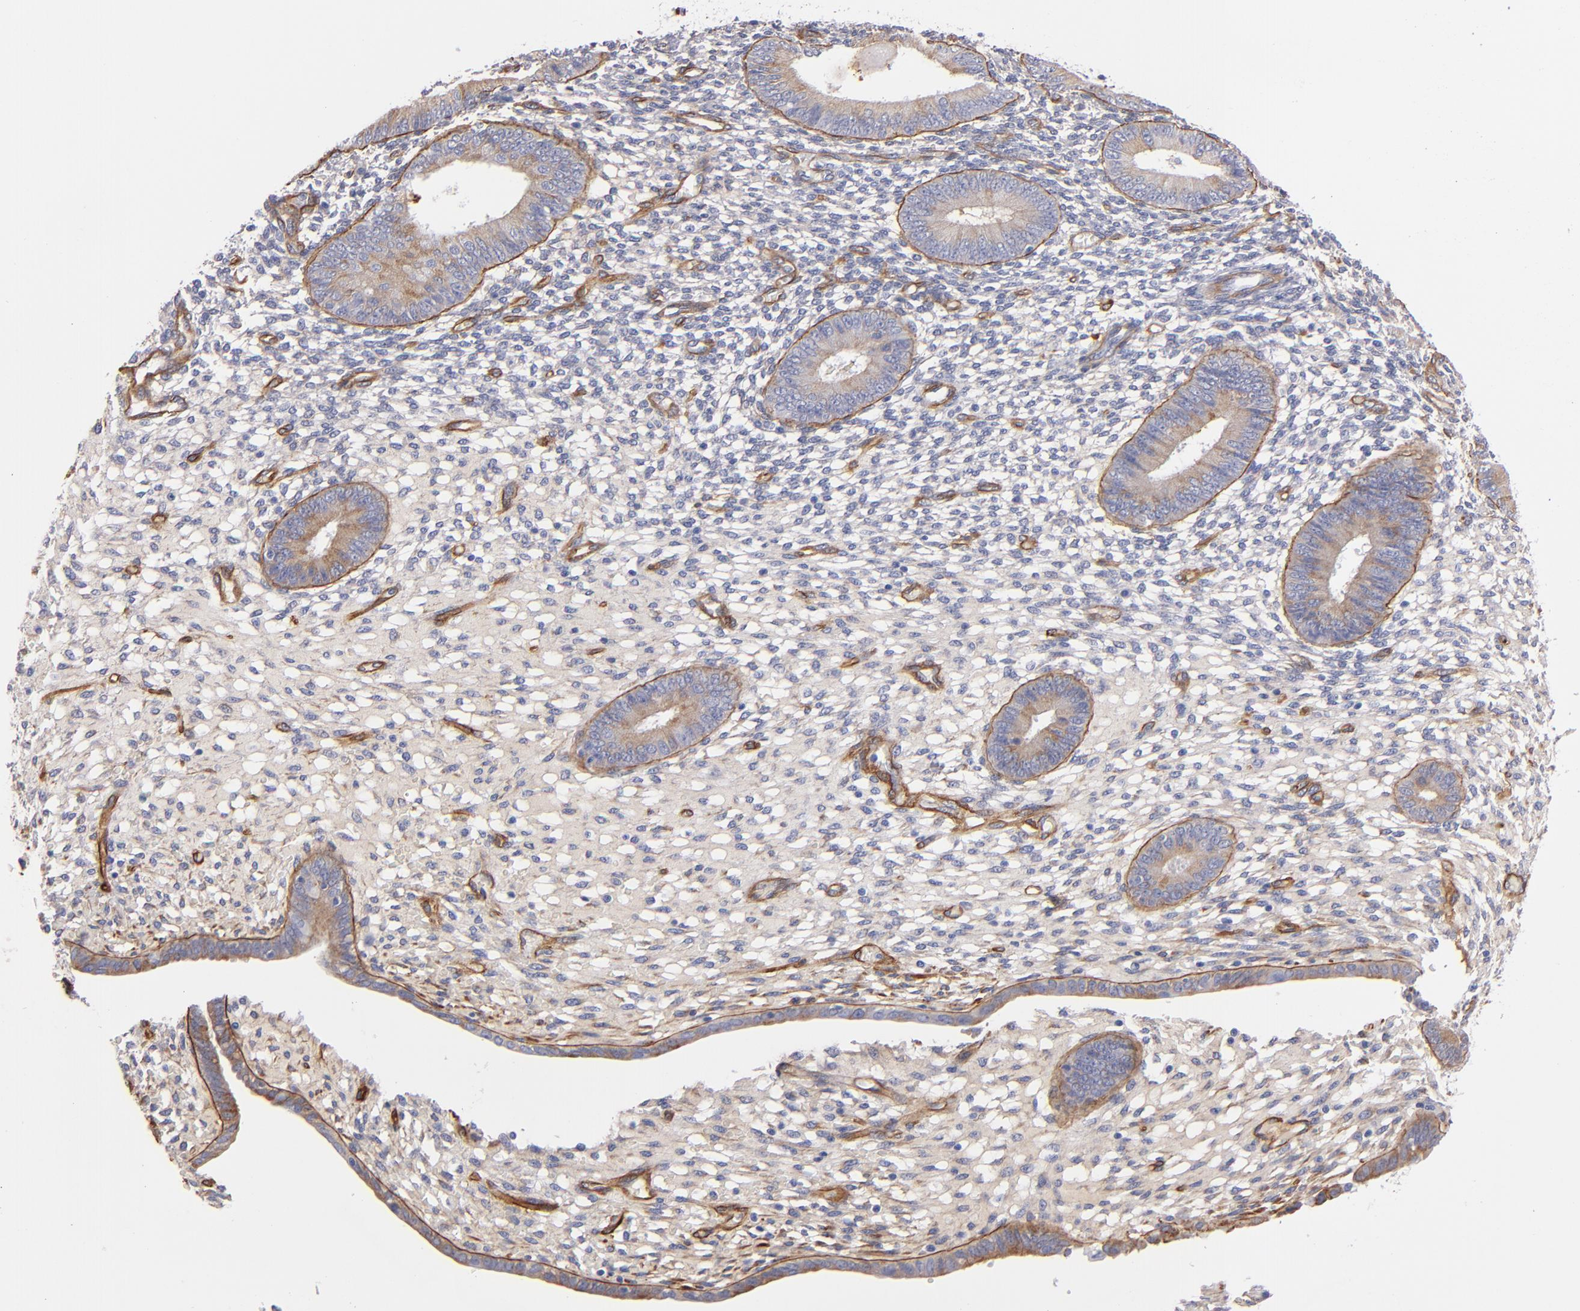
{"staining": {"intensity": "weak", "quantity": "<25%", "location": "cytoplasmic/membranous"}, "tissue": "endometrium", "cell_type": "Cells in endometrial stroma", "image_type": "normal", "snomed": [{"axis": "morphology", "description": "Normal tissue, NOS"}, {"axis": "topography", "description": "Endometrium"}], "caption": "An immunohistochemistry micrograph of benign endometrium is shown. There is no staining in cells in endometrial stroma of endometrium.", "gene": "LAMC1", "patient": {"sex": "female", "age": 42}}